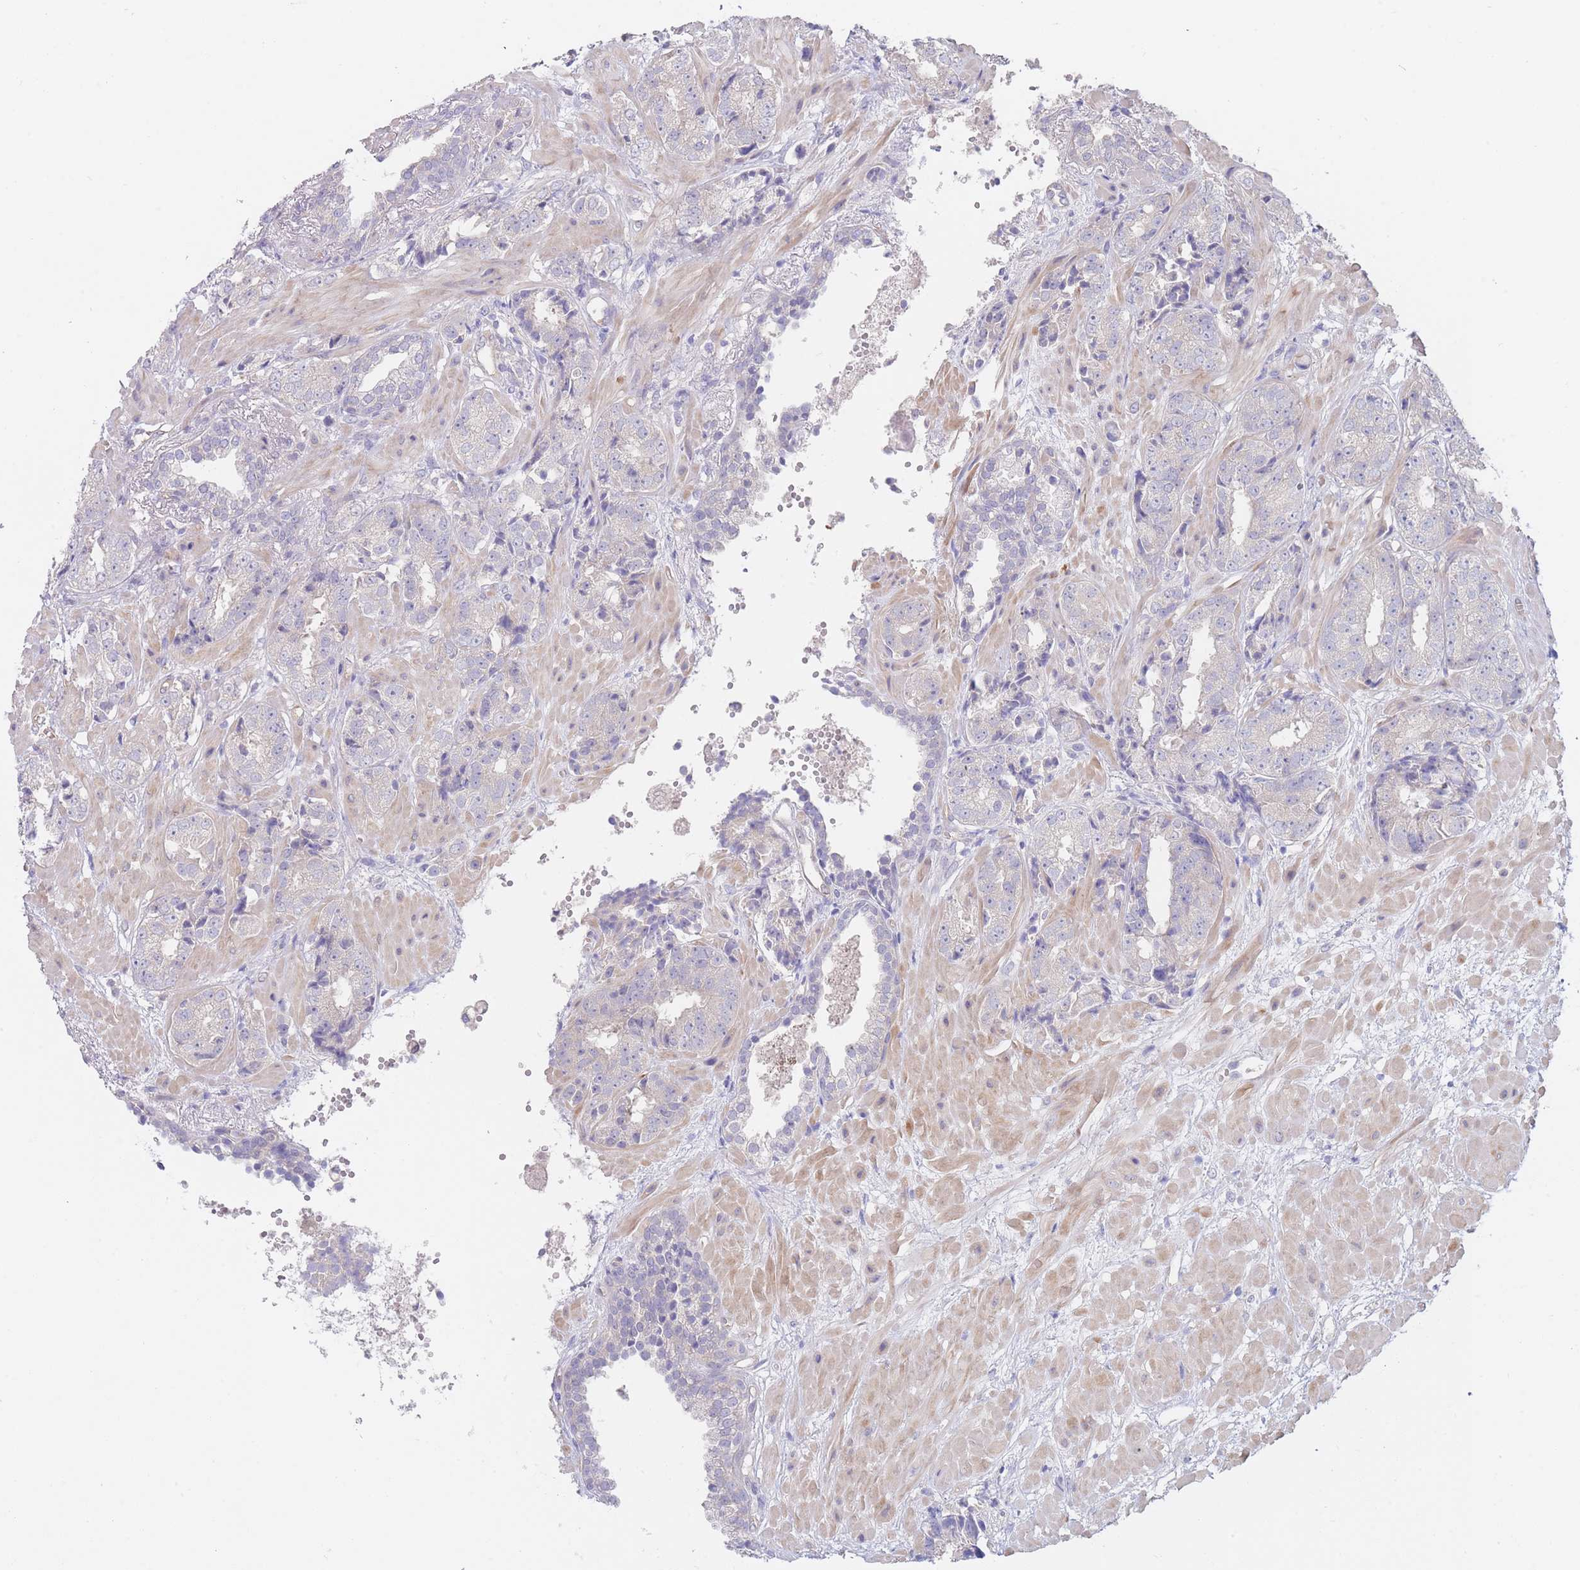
{"staining": {"intensity": "negative", "quantity": "none", "location": "none"}, "tissue": "prostate cancer", "cell_type": "Tumor cells", "image_type": "cancer", "snomed": [{"axis": "morphology", "description": "Adenocarcinoma, High grade"}, {"axis": "topography", "description": "Prostate"}], "caption": "Prostate cancer was stained to show a protein in brown. There is no significant expression in tumor cells. (DAB immunohistochemistry with hematoxylin counter stain).", "gene": "ZNF281", "patient": {"sex": "male", "age": 71}}